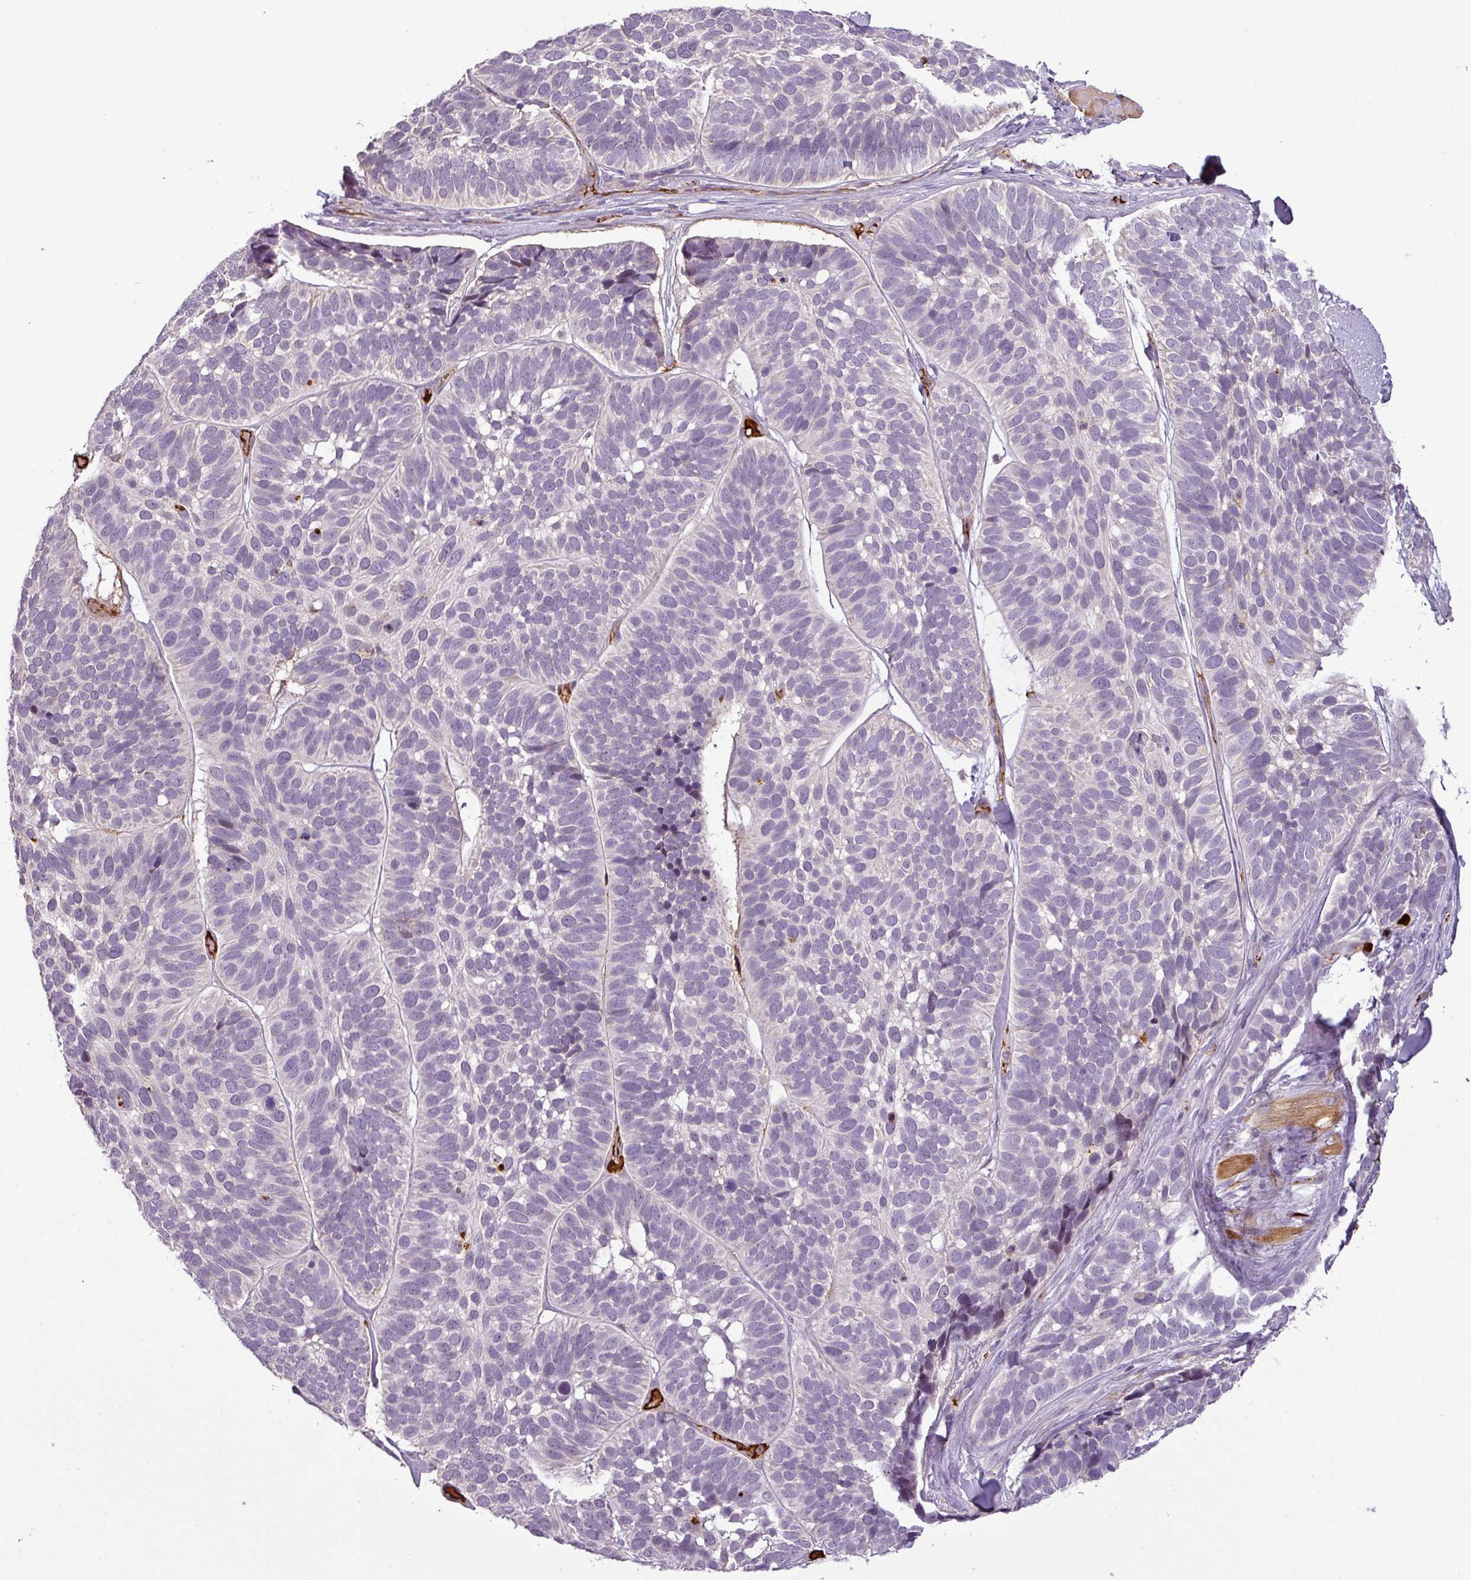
{"staining": {"intensity": "negative", "quantity": "none", "location": "none"}, "tissue": "skin cancer", "cell_type": "Tumor cells", "image_type": "cancer", "snomed": [{"axis": "morphology", "description": "Basal cell carcinoma"}, {"axis": "topography", "description": "Skin"}], "caption": "IHC of skin cancer displays no expression in tumor cells.", "gene": "APOC1", "patient": {"sex": "male", "age": 62}}